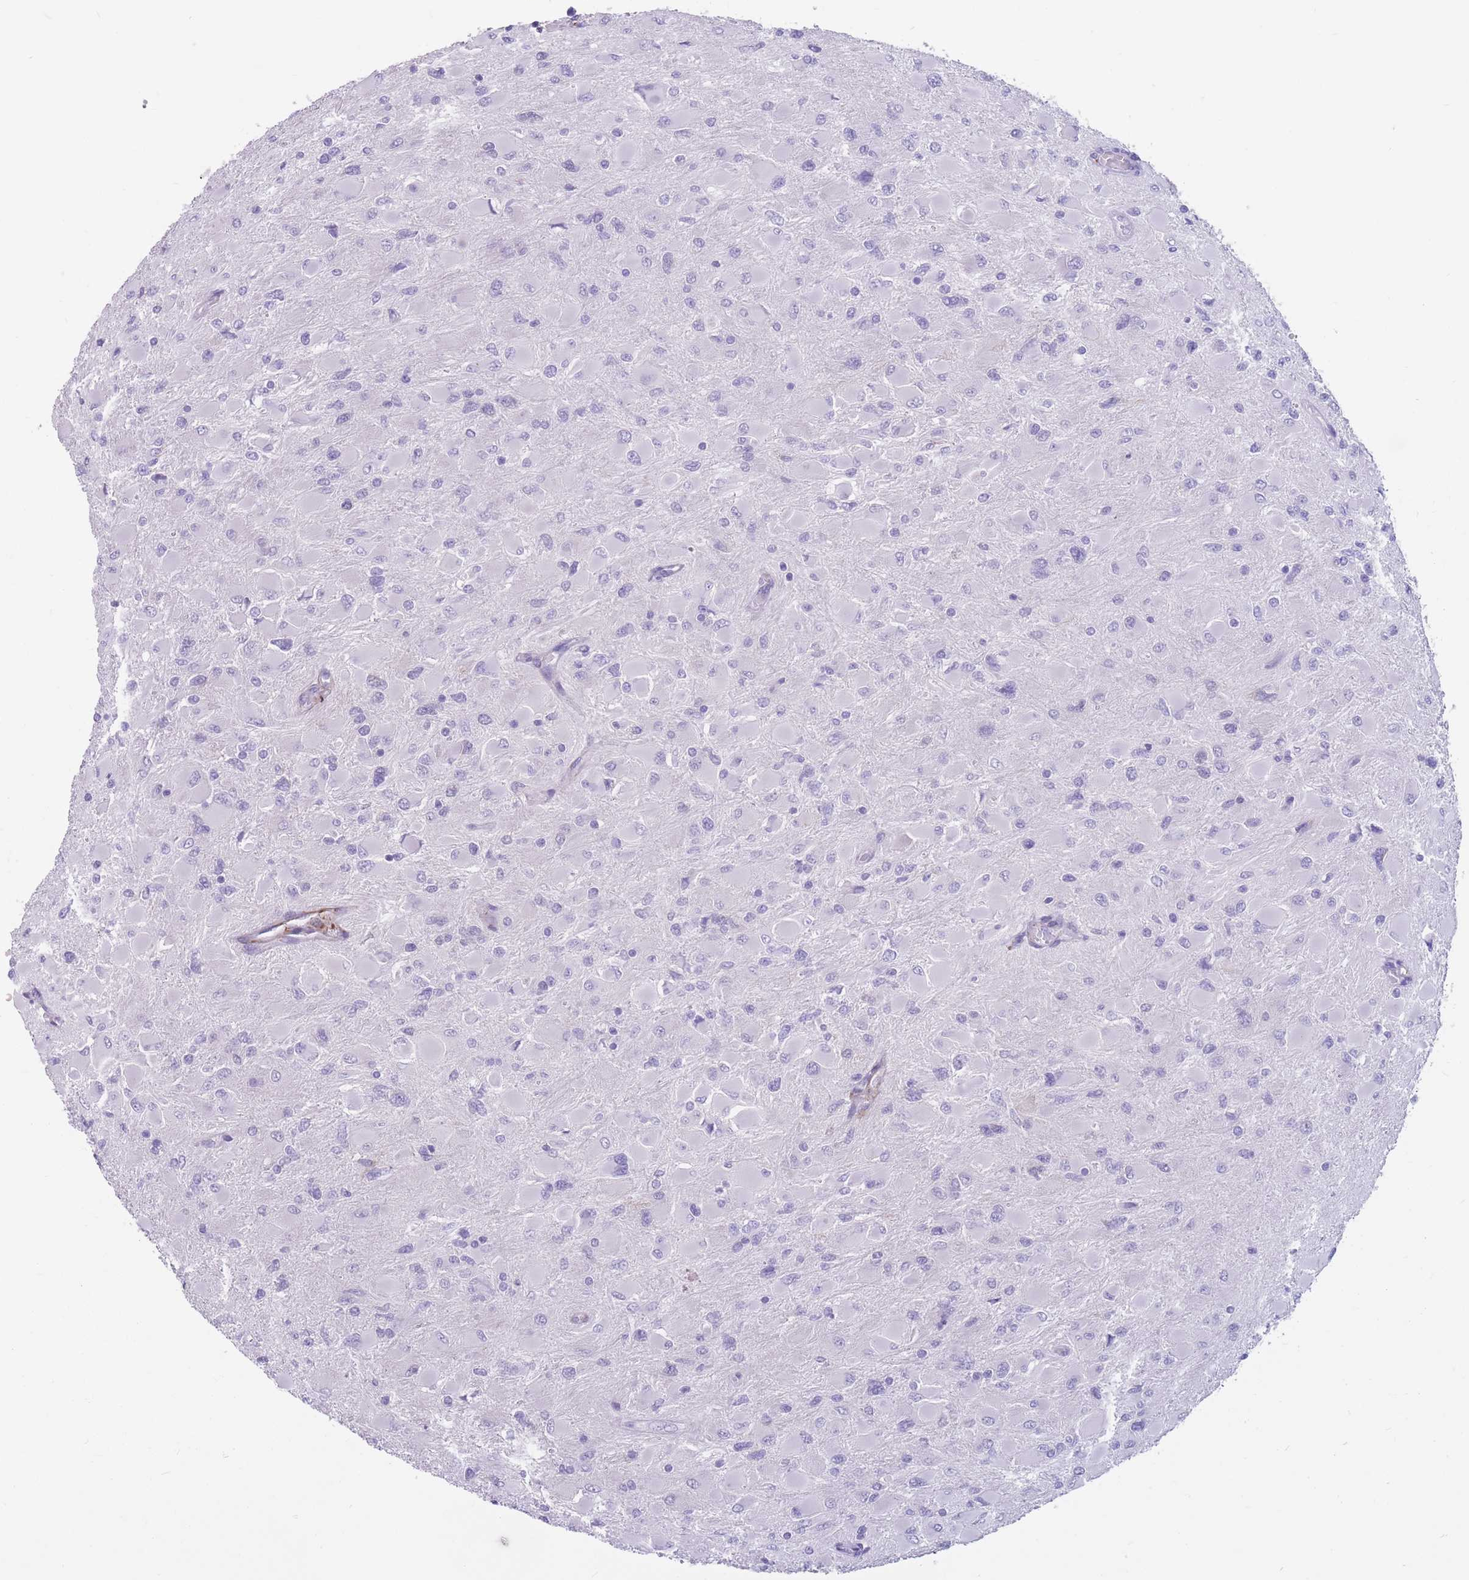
{"staining": {"intensity": "negative", "quantity": "none", "location": "none"}, "tissue": "glioma", "cell_type": "Tumor cells", "image_type": "cancer", "snomed": [{"axis": "morphology", "description": "Glioma, malignant, High grade"}, {"axis": "topography", "description": "Cerebral cortex"}], "caption": "DAB (3,3'-diaminobenzidine) immunohistochemical staining of human glioma displays no significant positivity in tumor cells.", "gene": "DPYD", "patient": {"sex": "female", "age": 36}}